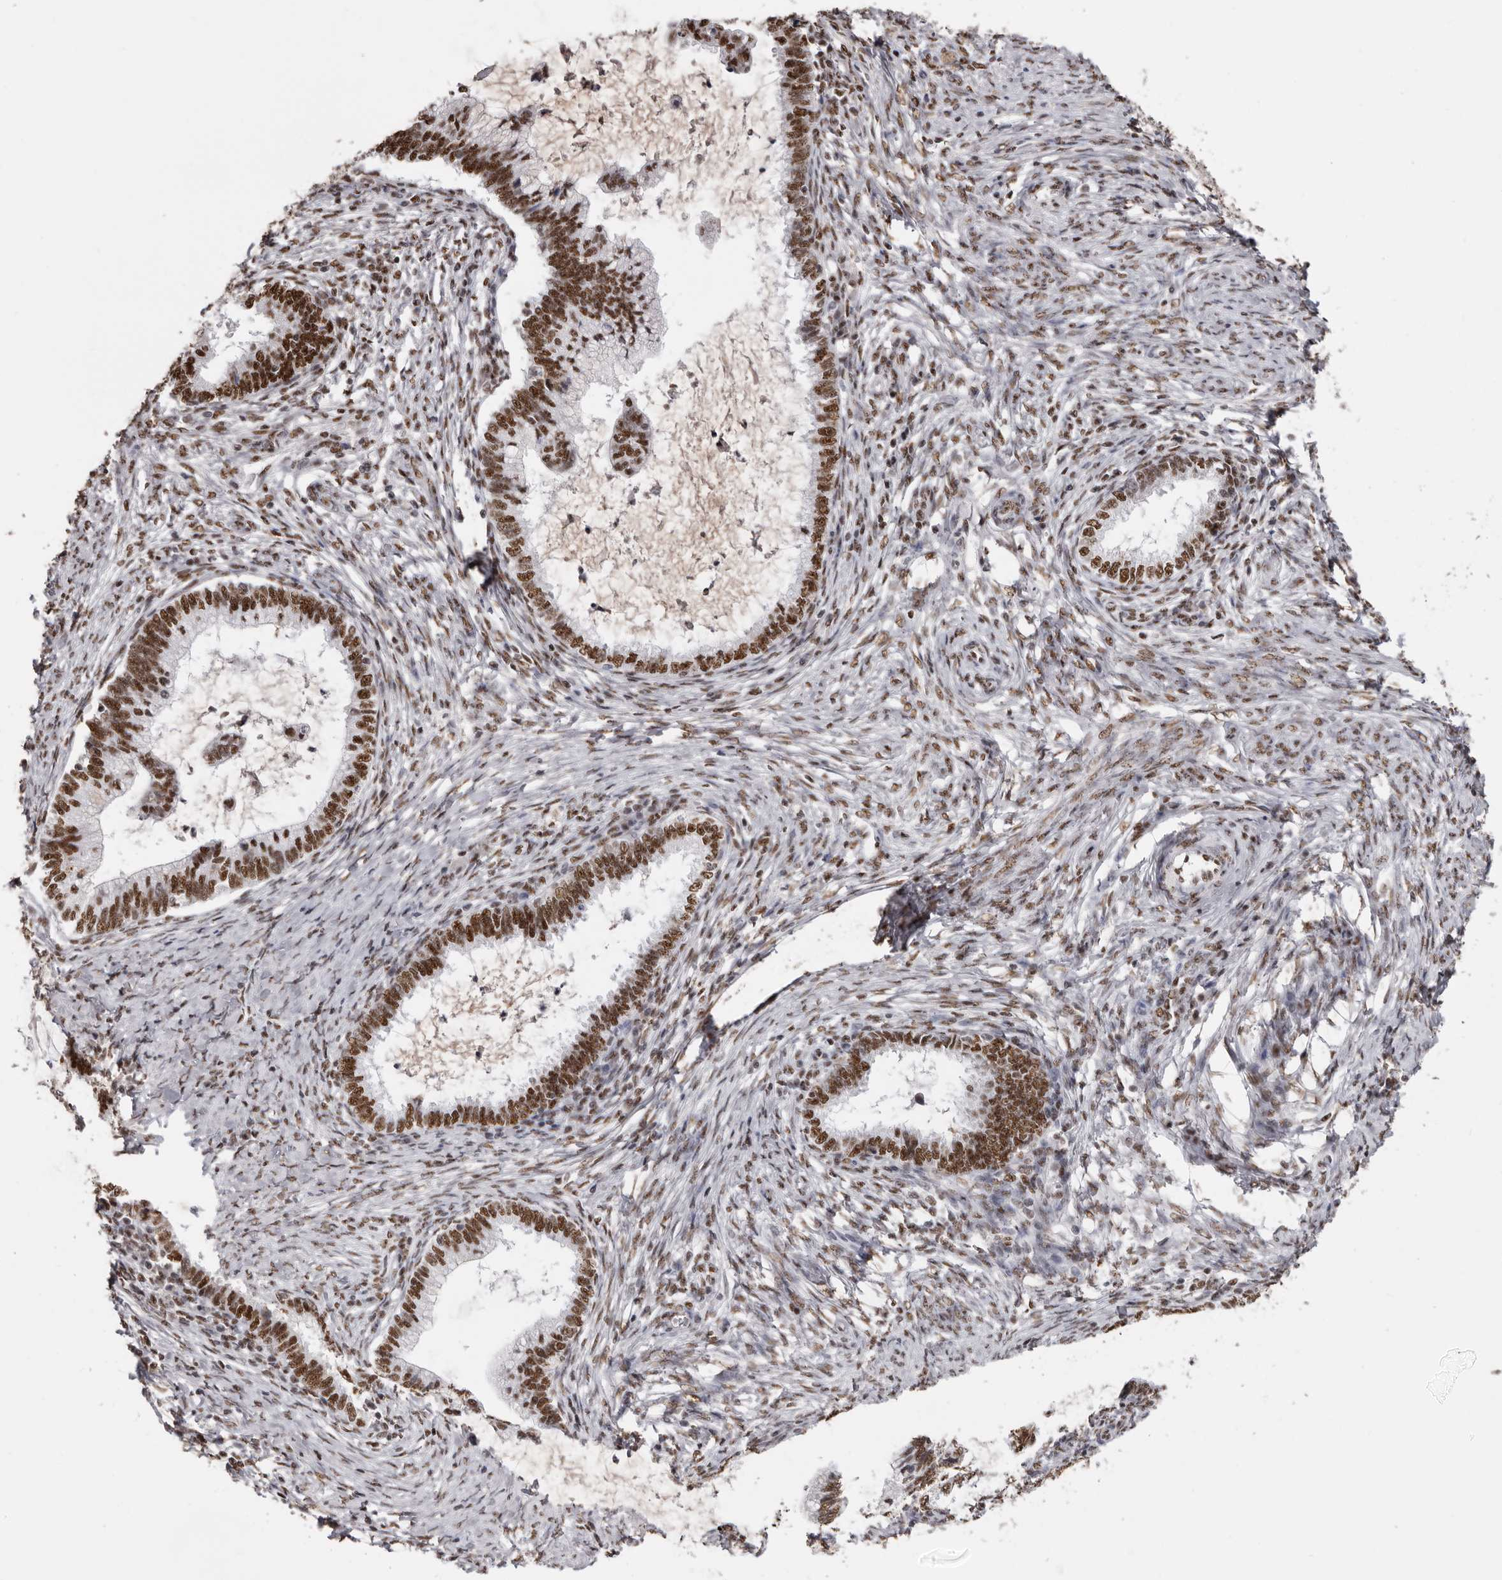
{"staining": {"intensity": "strong", "quantity": ">75%", "location": "nuclear"}, "tissue": "cervical cancer", "cell_type": "Tumor cells", "image_type": "cancer", "snomed": [{"axis": "morphology", "description": "Adenocarcinoma, NOS"}, {"axis": "topography", "description": "Cervix"}], "caption": "Tumor cells reveal high levels of strong nuclear expression in about >75% of cells in human cervical cancer.", "gene": "SCAF4", "patient": {"sex": "female", "age": 36}}